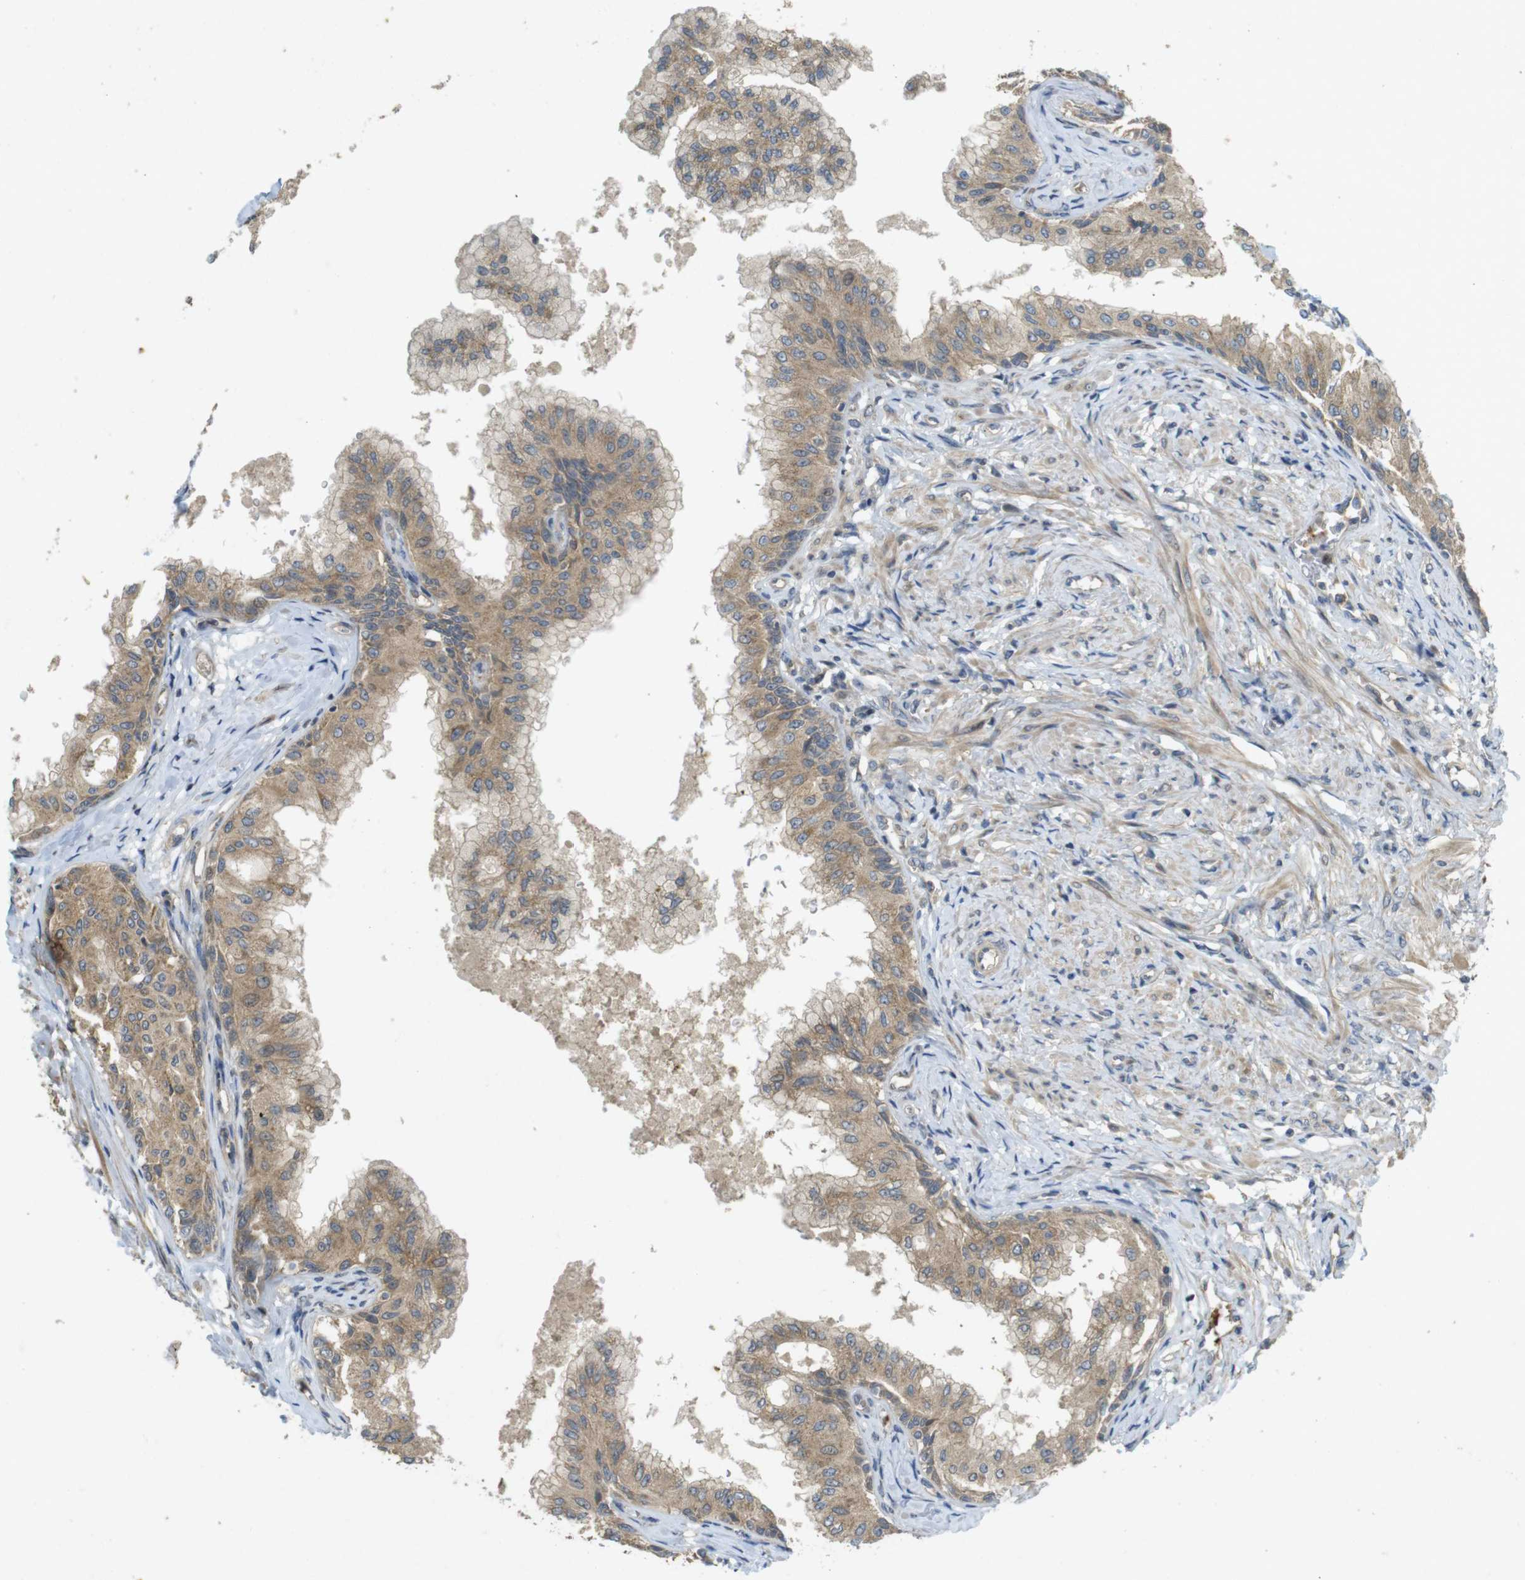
{"staining": {"intensity": "moderate", "quantity": ">75%", "location": "cytoplasmic/membranous"}, "tissue": "prostate", "cell_type": "Glandular cells", "image_type": "normal", "snomed": [{"axis": "morphology", "description": "Normal tissue, NOS"}, {"axis": "topography", "description": "Prostate"}, {"axis": "topography", "description": "Seminal veicle"}], "caption": "Immunohistochemistry (IHC) staining of normal prostate, which shows medium levels of moderate cytoplasmic/membranous expression in about >75% of glandular cells indicating moderate cytoplasmic/membranous protein staining. The staining was performed using DAB (brown) for protein detection and nuclei were counterstained in hematoxylin (blue).", "gene": "CLTC", "patient": {"sex": "male", "age": 60}}